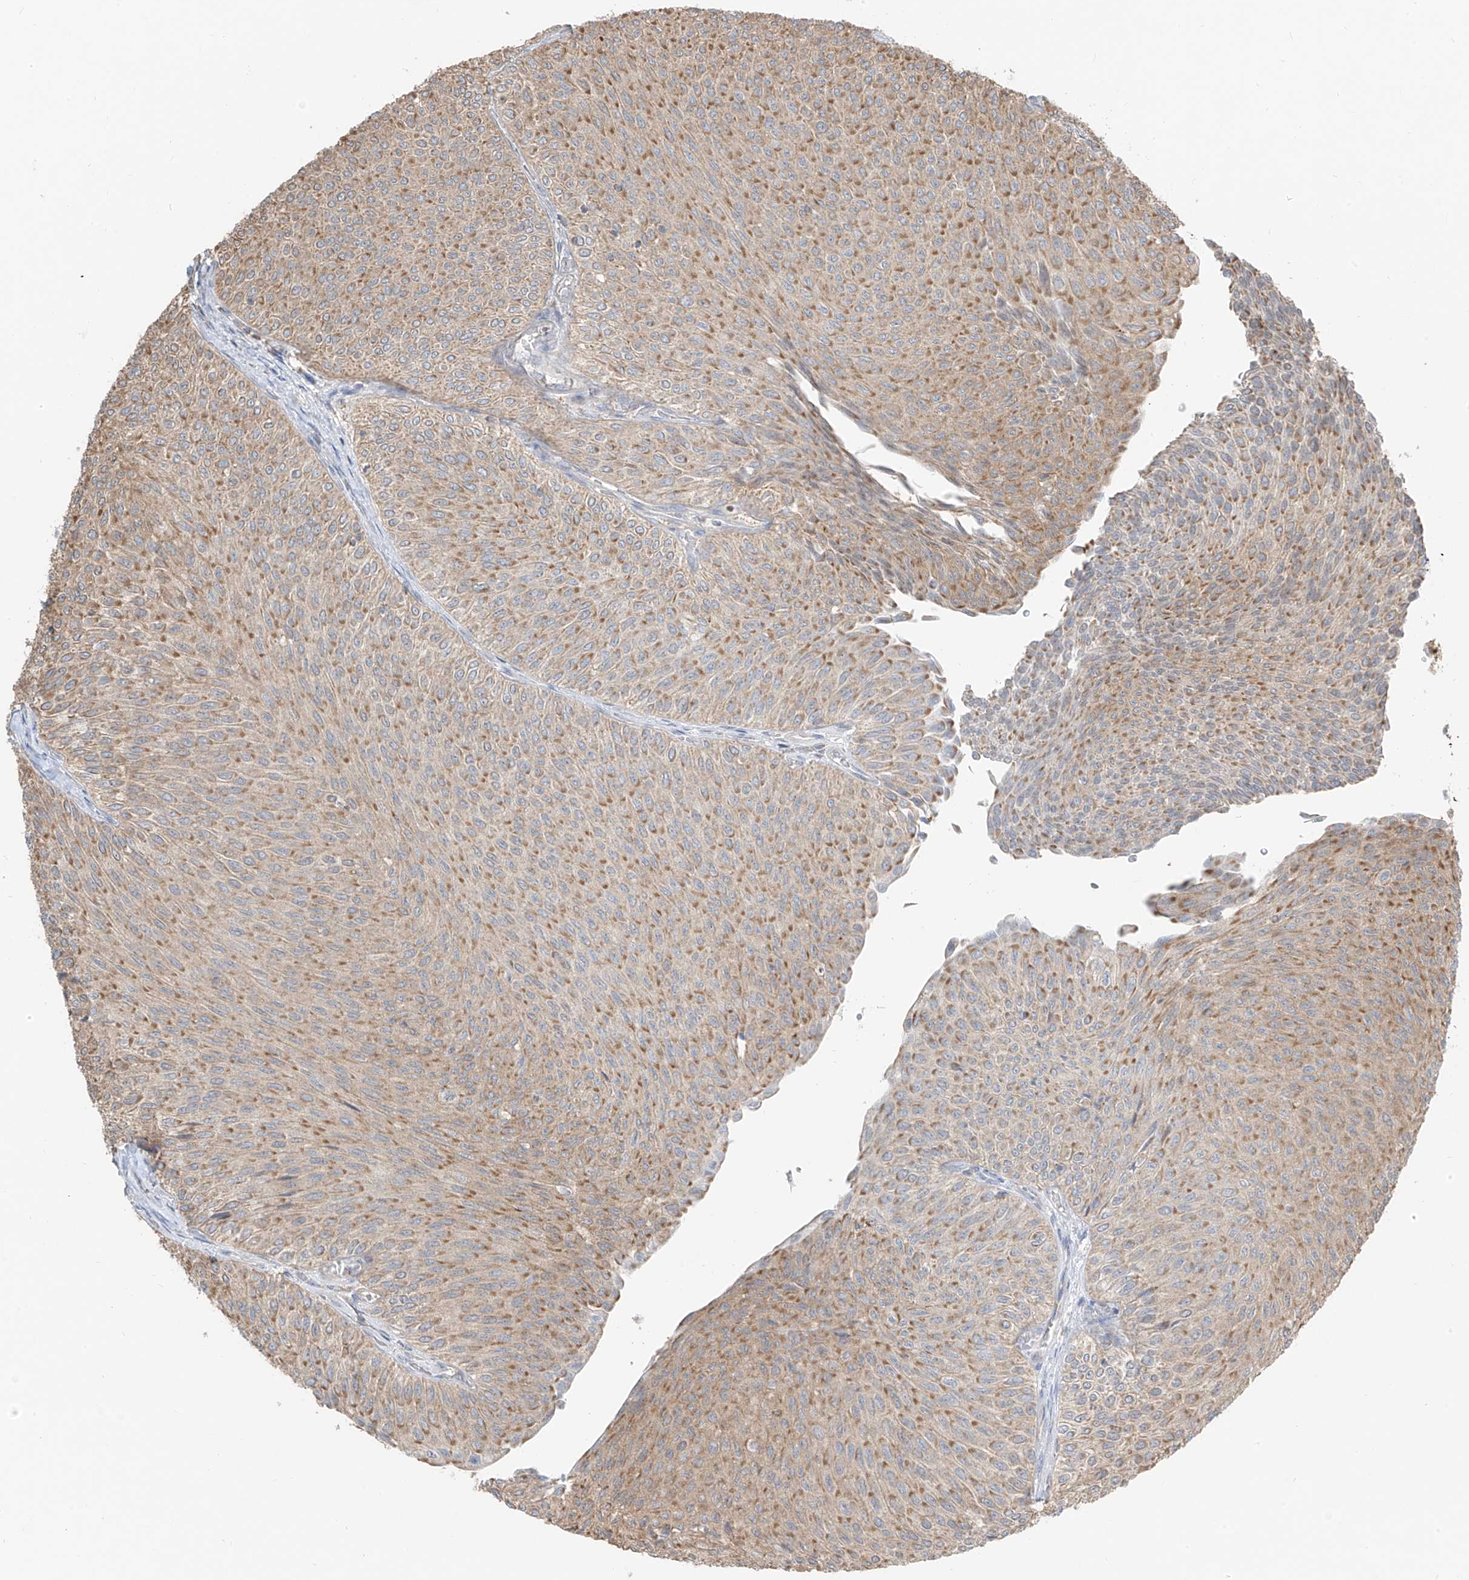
{"staining": {"intensity": "moderate", "quantity": ">75%", "location": "cytoplasmic/membranous"}, "tissue": "urothelial cancer", "cell_type": "Tumor cells", "image_type": "cancer", "snomed": [{"axis": "morphology", "description": "Urothelial carcinoma, Low grade"}, {"axis": "topography", "description": "Urinary bladder"}], "caption": "Tumor cells reveal medium levels of moderate cytoplasmic/membranous positivity in approximately >75% of cells in urothelial carcinoma (low-grade).", "gene": "ETHE1", "patient": {"sex": "male", "age": 78}}